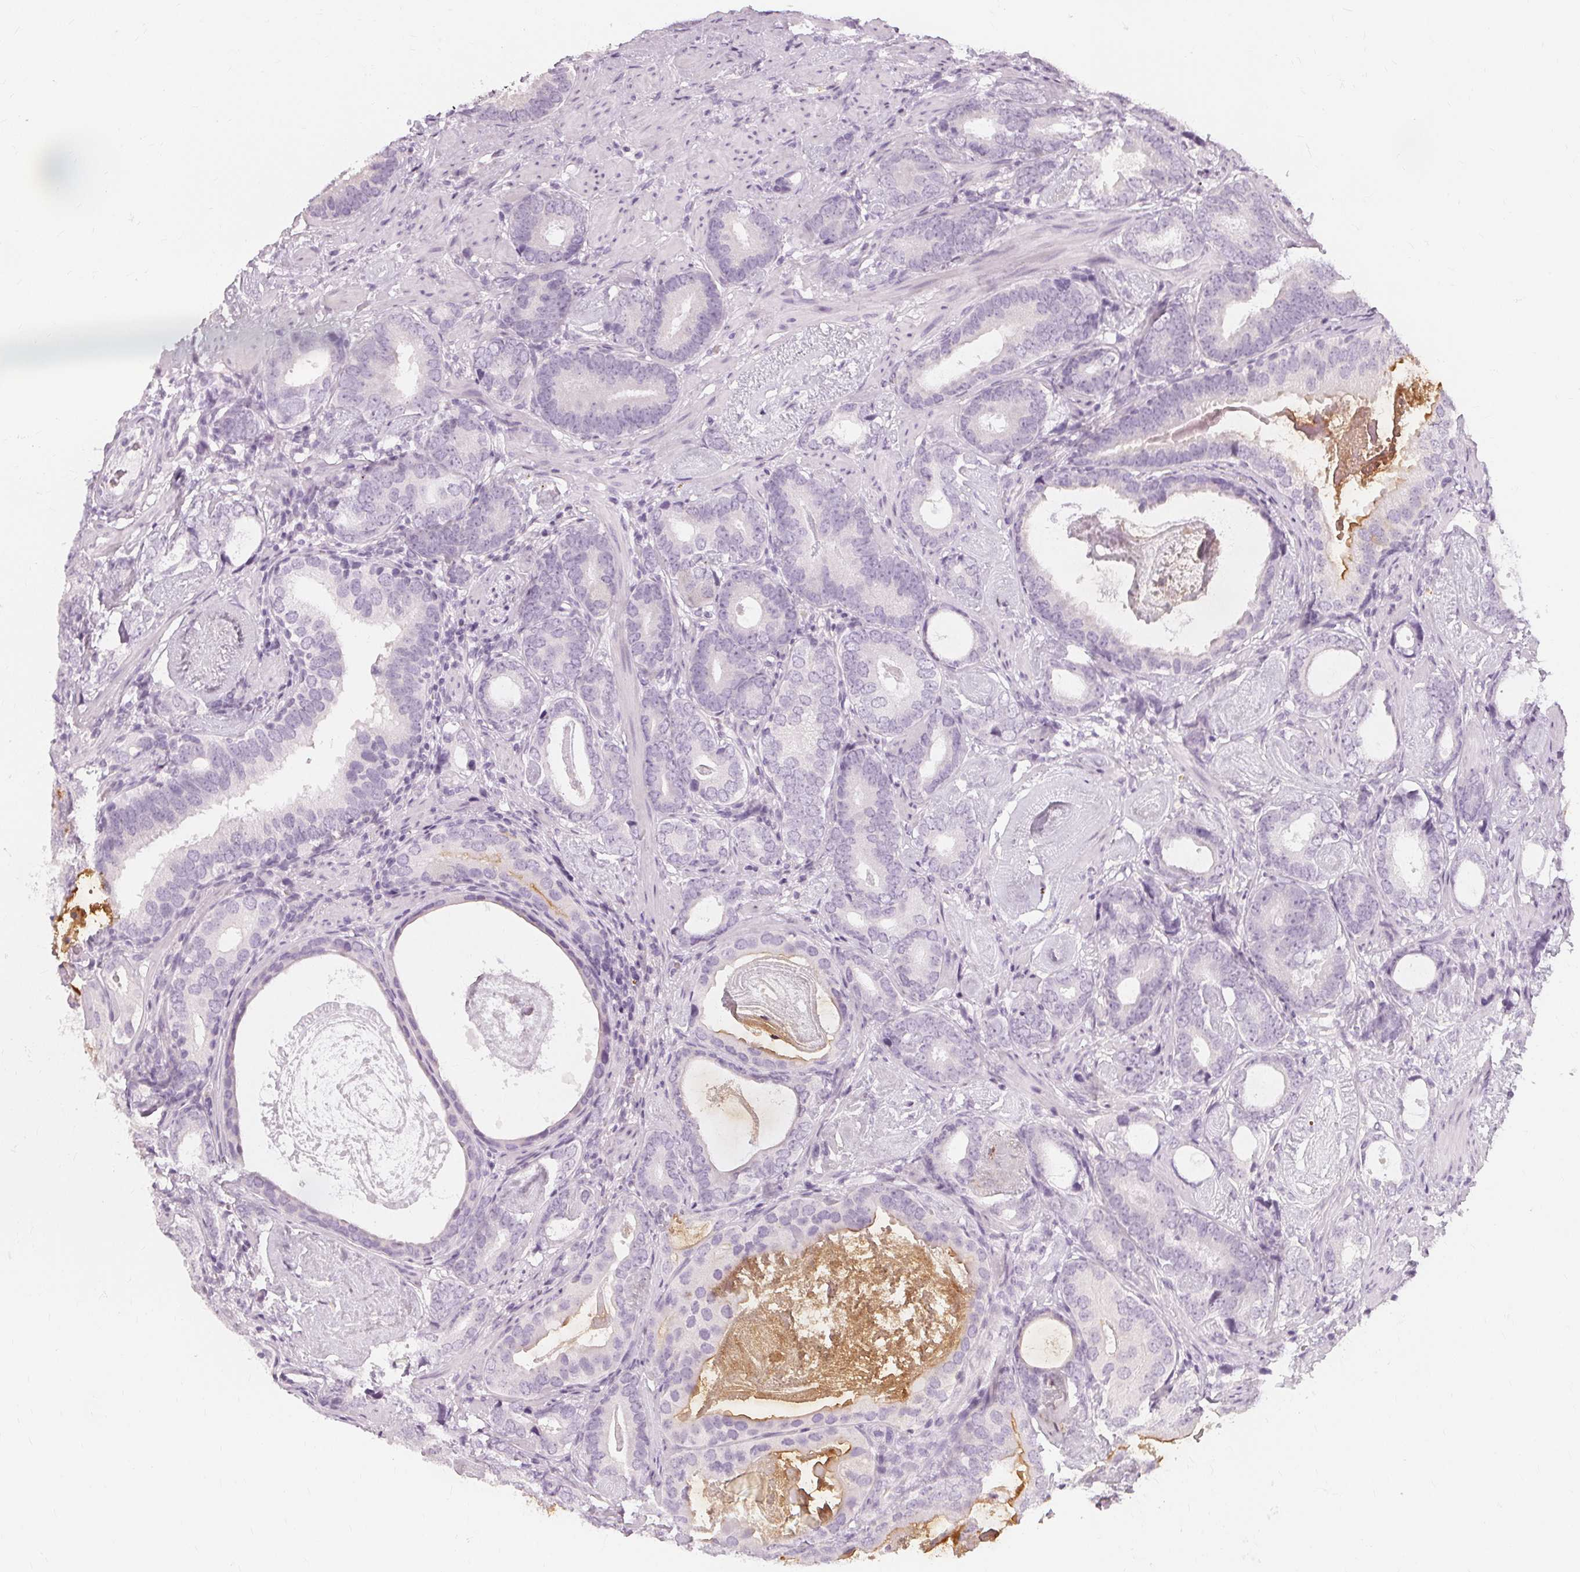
{"staining": {"intensity": "negative", "quantity": "none", "location": "none"}, "tissue": "prostate cancer", "cell_type": "Tumor cells", "image_type": "cancer", "snomed": [{"axis": "morphology", "description": "Adenocarcinoma, Low grade"}, {"axis": "topography", "description": "Prostate and seminal vesicle, NOS"}], "caption": "Immunohistochemistry (IHC) of human prostate cancer exhibits no staining in tumor cells.", "gene": "MUC12", "patient": {"sex": "male", "age": 71}}